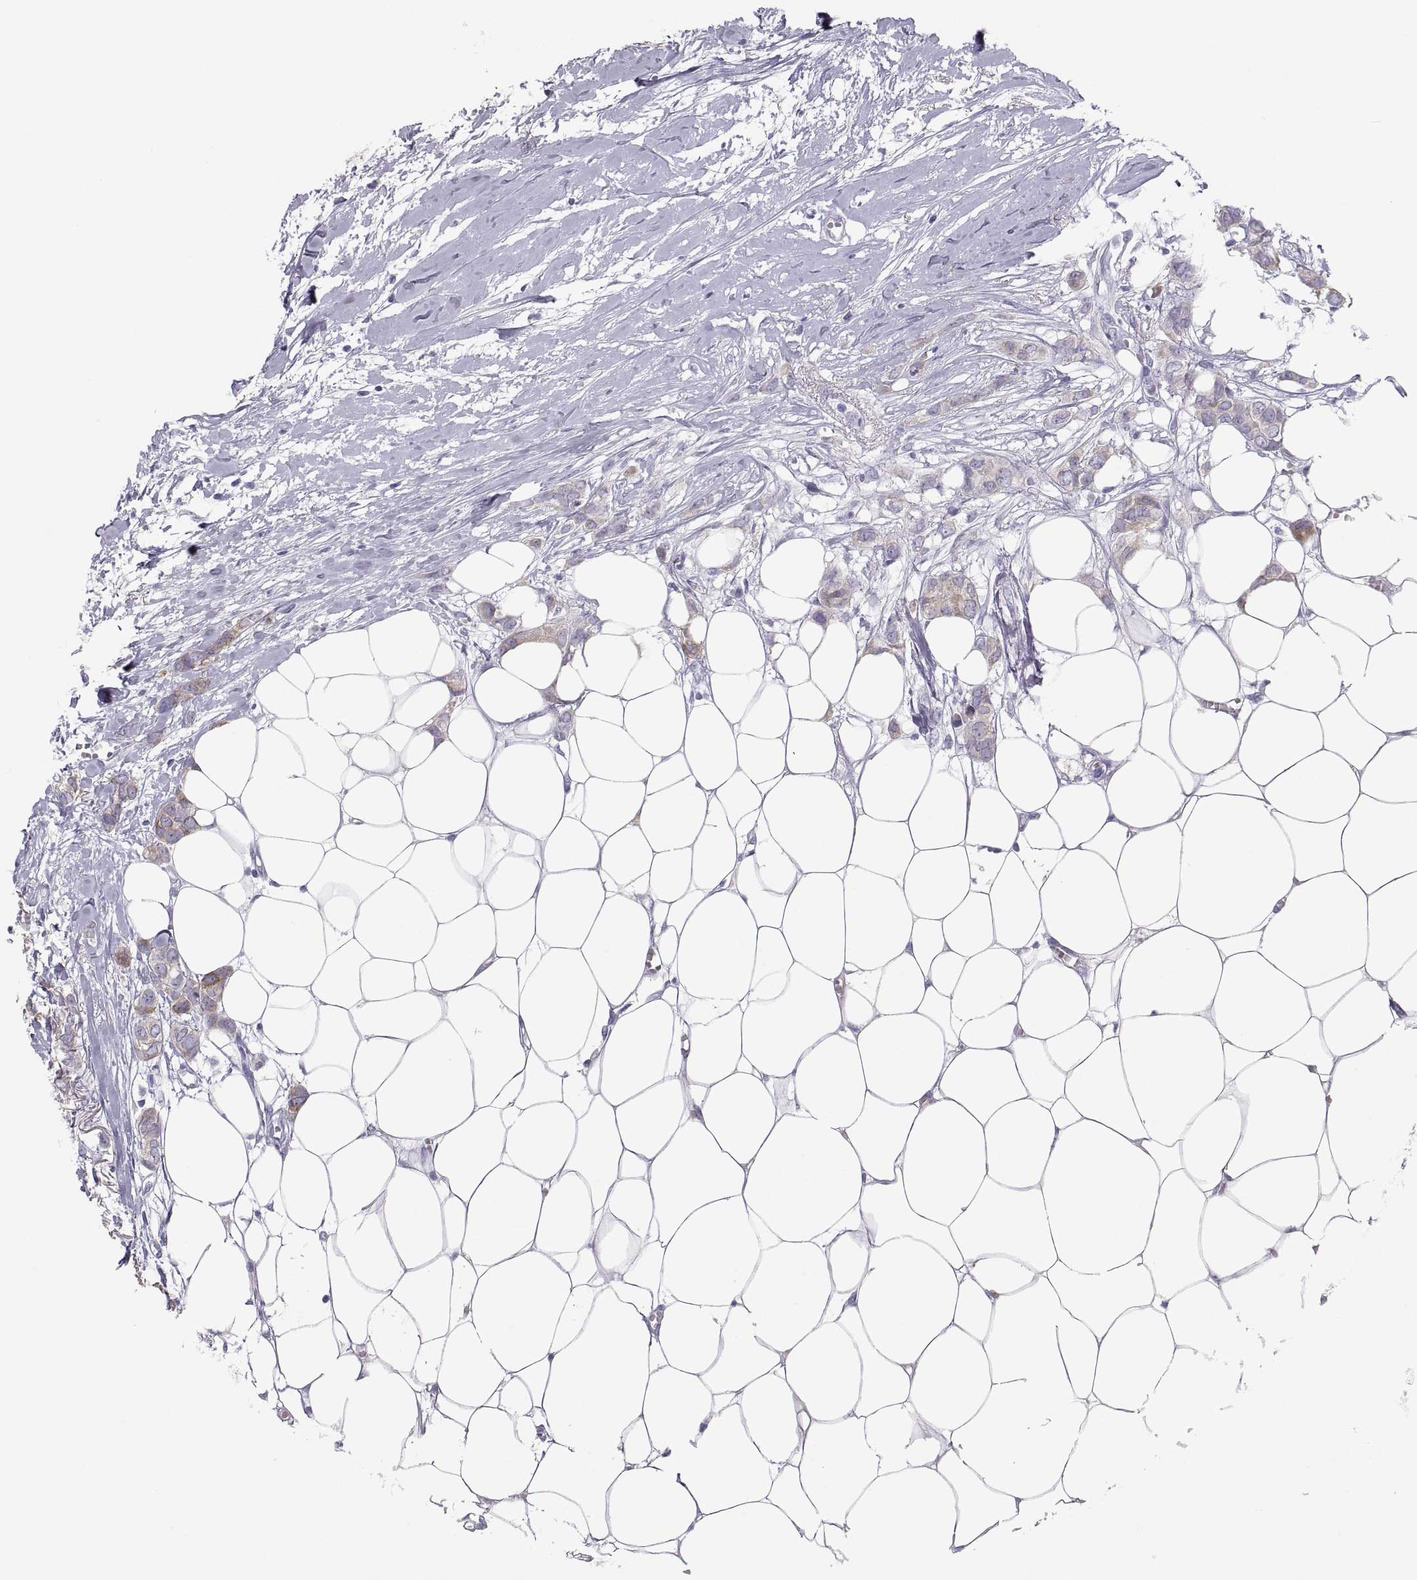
{"staining": {"intensity": "weak", "quantity": "25%-75%", "location": "cytoplasmic/membranous"}, "tissue": "breast cancer", "cell_type": "Tumor cells", "image_type": "cancer", "snomed": [{"axis": "morphology", "description": "Duct carcinoma"}, {"axis": "topography", "description": "Breast"}], "caption": "High-power microscopy captured an immunohistochemistry (IHC) image of breast cancer, revealing weak cytoplasmic/membranous staining in about 25%-75% of tumor cells. The protein is shown in brown color, while the nuclei are stained blue.", "gene": "MAGEB2", "patient": {"sex": "female", "age": 85}}